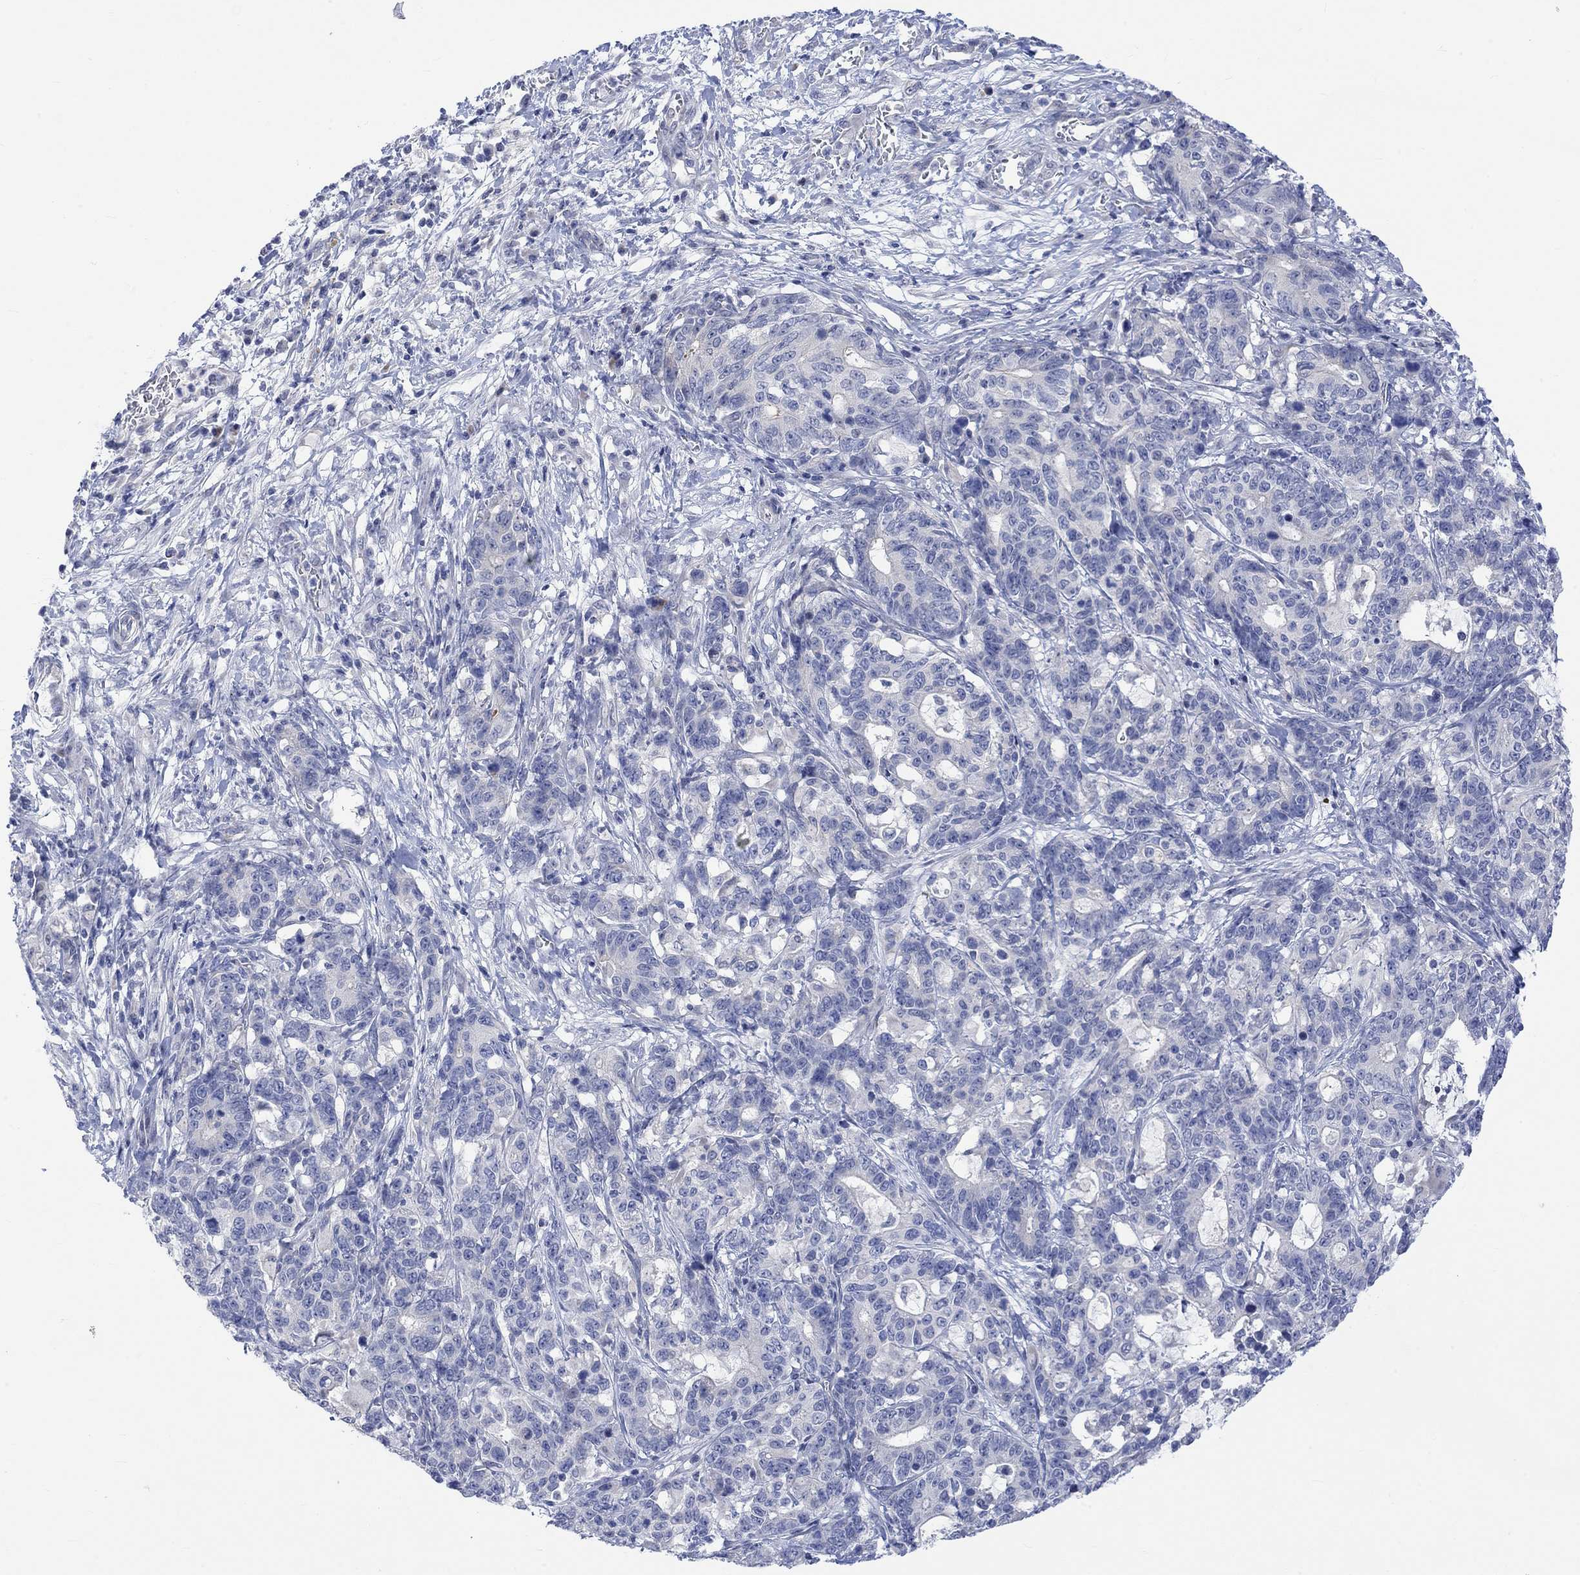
{"staining": {"intensity": "negative", "quantity": "none", "location": "none"}, "tissue": "stomach cancer", "cell_type": "Tumor cells", "image_type": "cancer", "snomed": [{"axis": "morphology", "description": "Normal tissue, NOS"}, {"axis": "morphology", "description": "Adenocarcinoma, NOS"}, {"axis": "topography", "description": "Stomach"}], "caption": "The IHC histopathology image has no significant expression in tumor cells of stomach cancer (adenocarcinoma) tissue.", "gene": "DCX", "patient": {"sex": "female", "age": 64}}